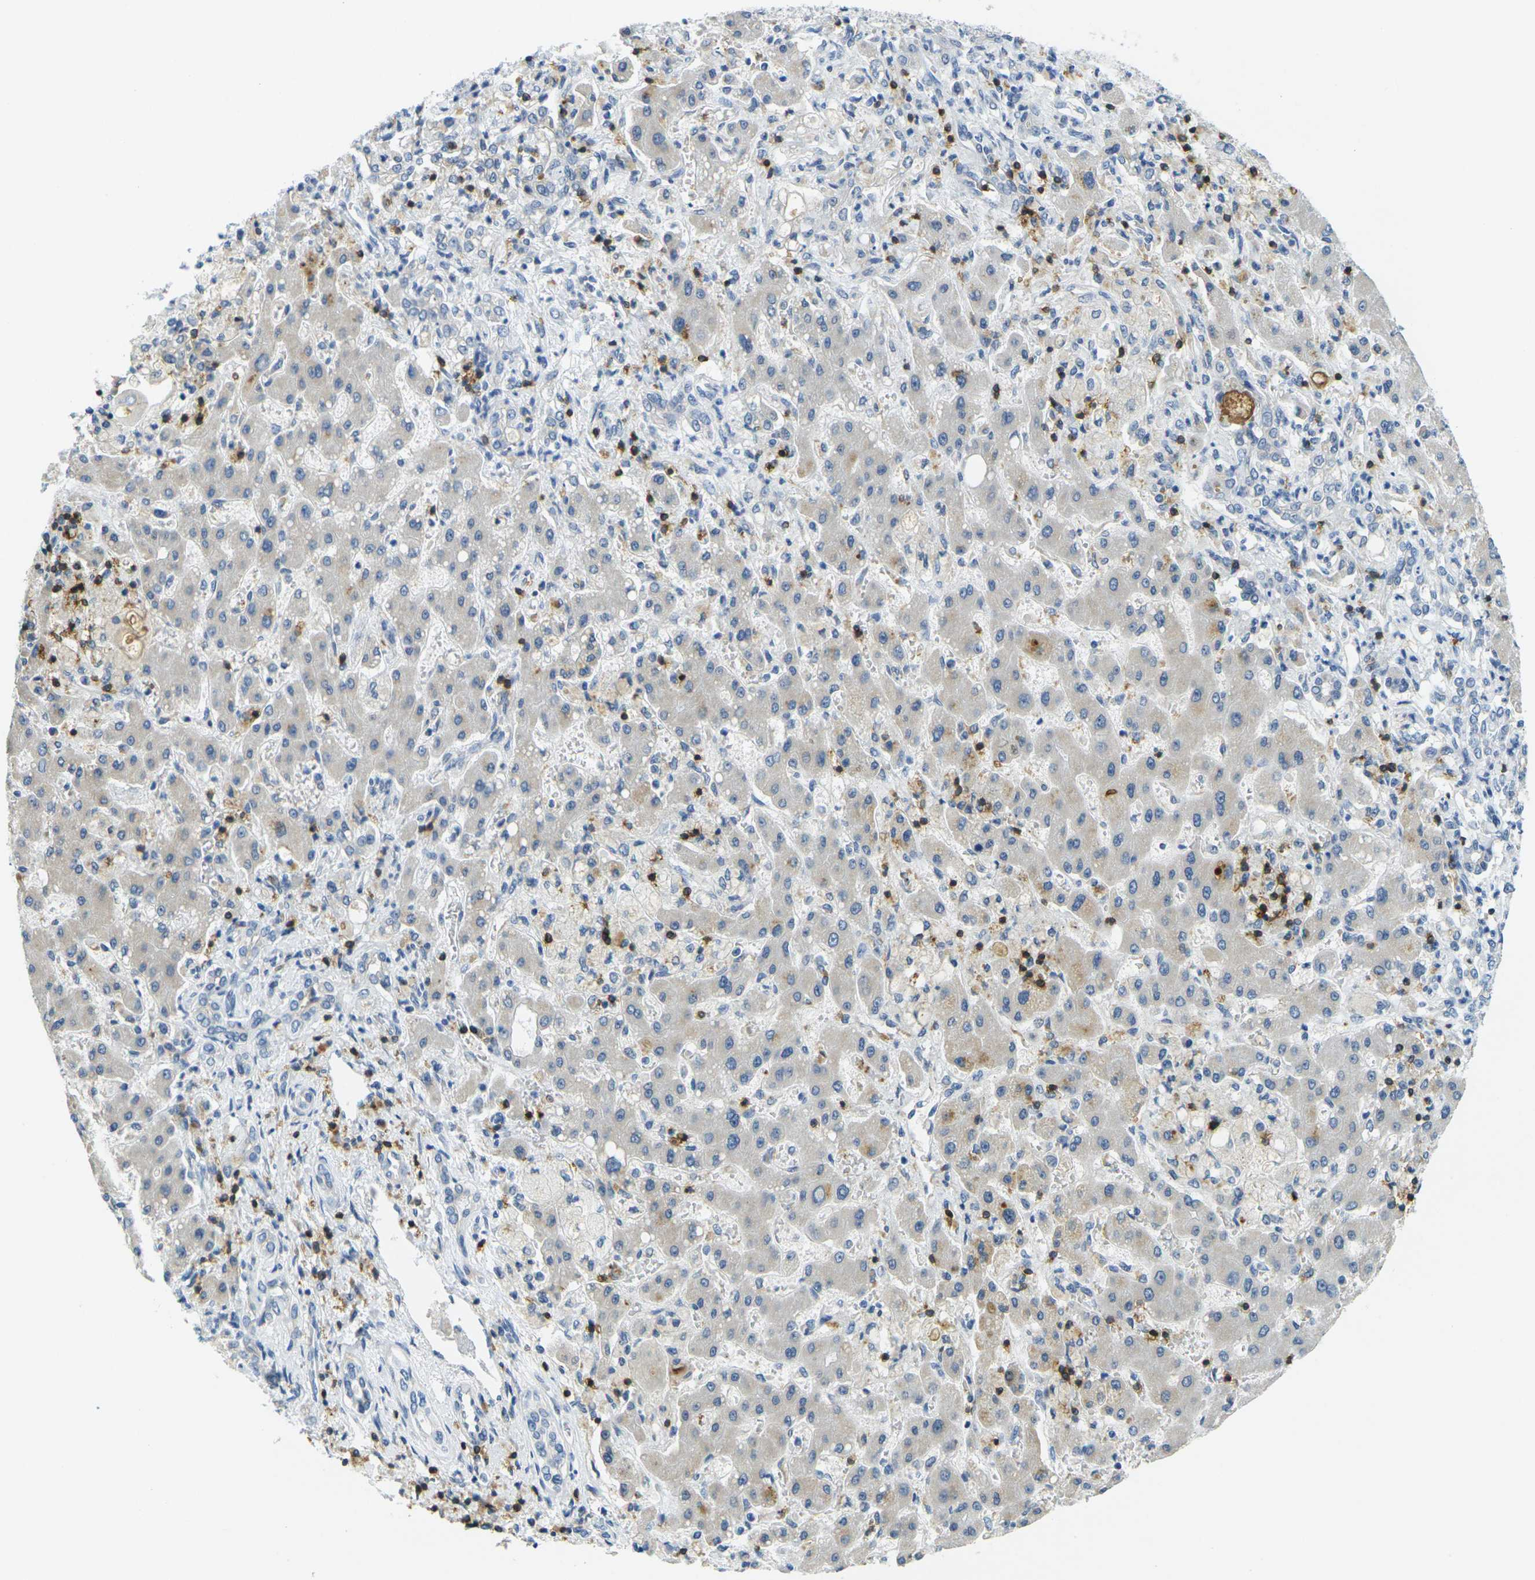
{"staining": {"intensity": "negative", "quantity": "none", "location": "none"}, "tissue": "liver cancer", "cell_type": "Tumor cells", "image_type": "cancer", "snomed": [{"axis": "morphology", "description": "Cholangiocarcinoma"}, {"axis": "topography", "description": "Liver"}], "caption": "Tumor cells are negative for brown protein staining in liver cancer.", "gene": "CD3D", "patient": {"sex": "male", "age": 50}}